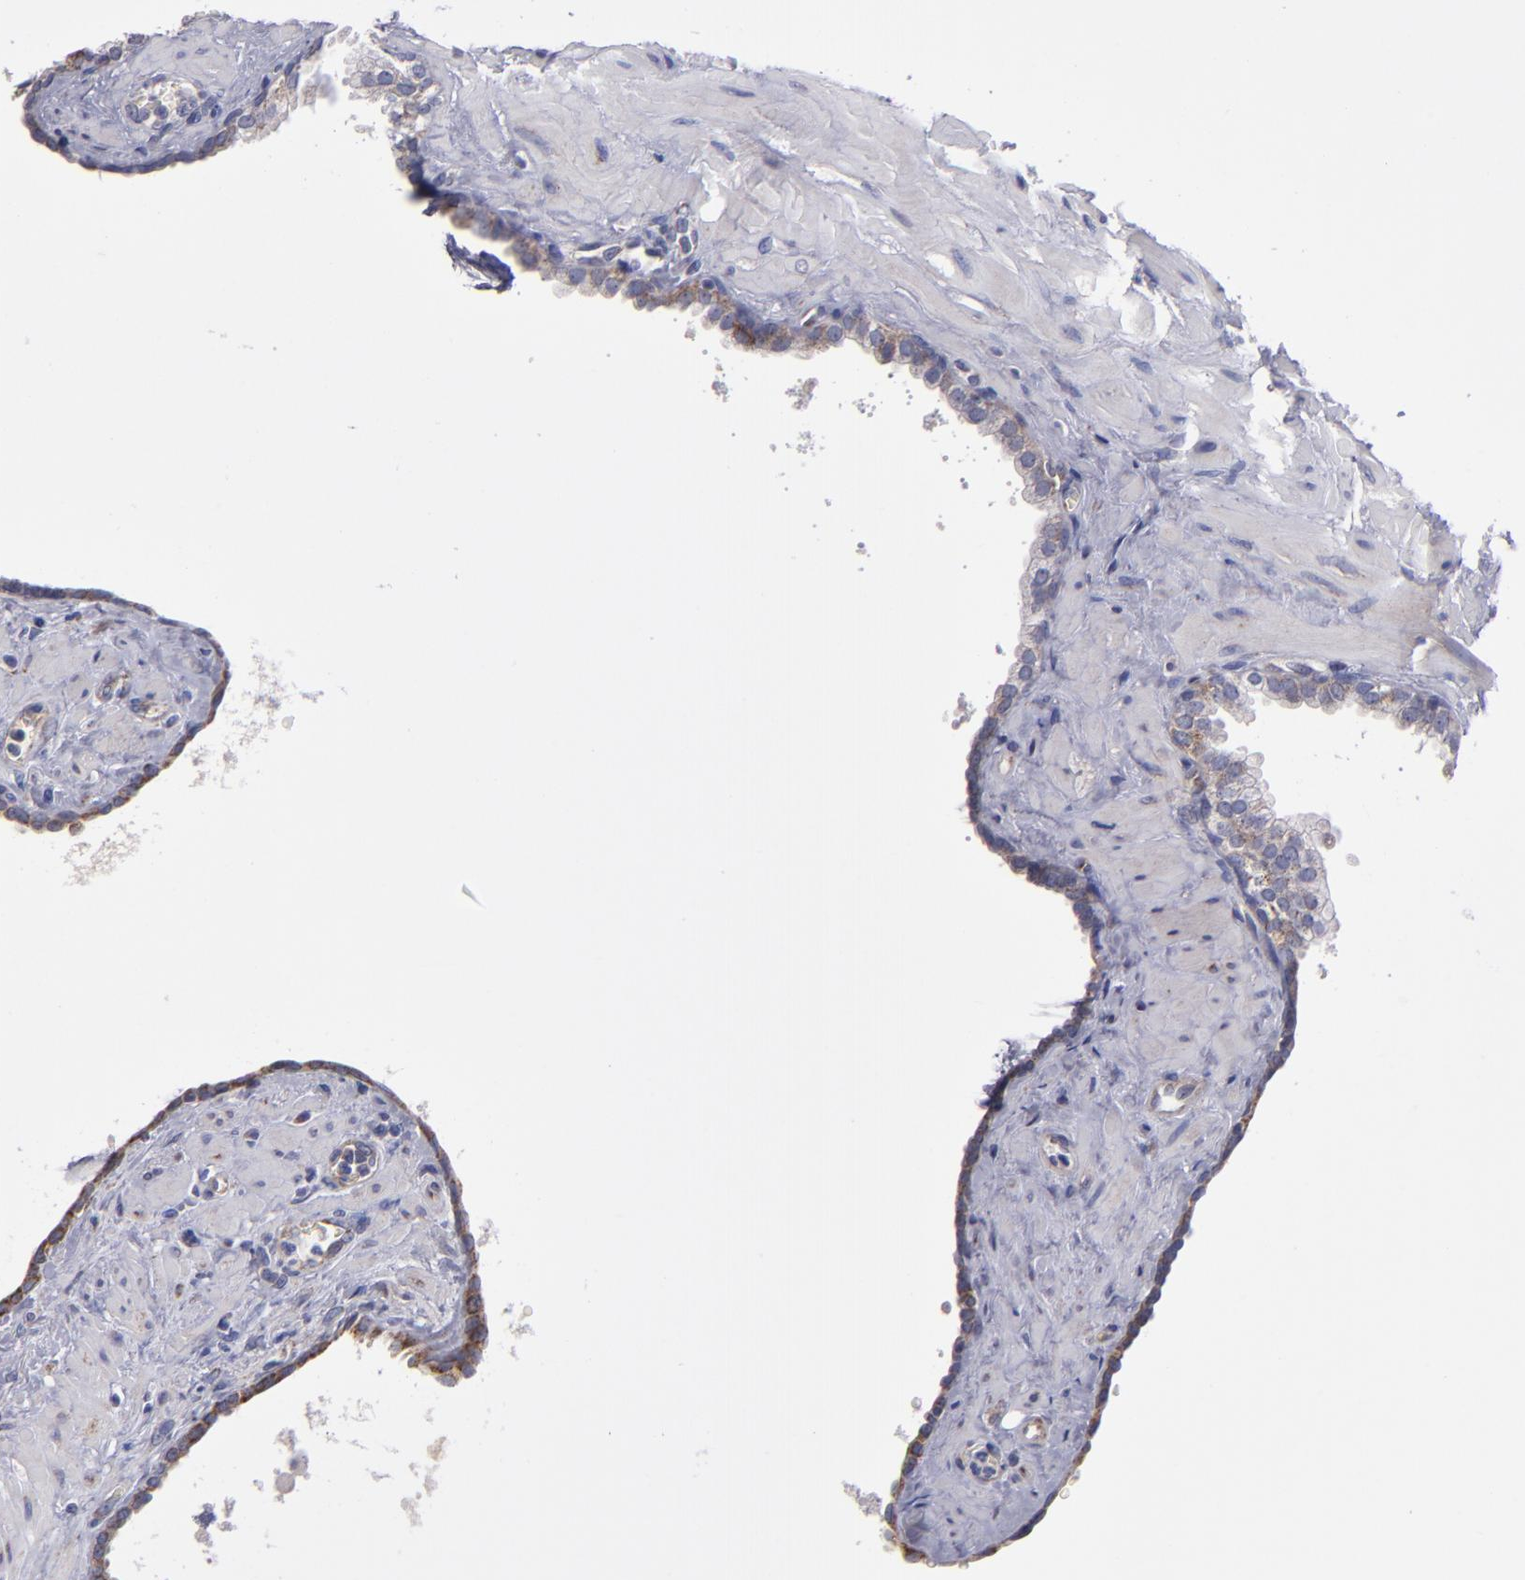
{"staining": {"intensity": "weak", "quantity": ">75%", "location": "cytoplasmic/membranous"}, "tissue": "prostate", "cell_type": "Glandular cells", "image_type": "normal", "snomed": [{"axis": "morphology", "description": "Normal tissue, NOS"}, {"axis": "topography", "description": "Prostate"}], "caption": "Immunohistochemistry (IHC) of unremarkable human prostate demonstrates low levels of weak cytoplasmic/membranous staining in about >75% of glandular cells.", "gene": "CLTA", "patient": {"sex": "male", "age": 60}}